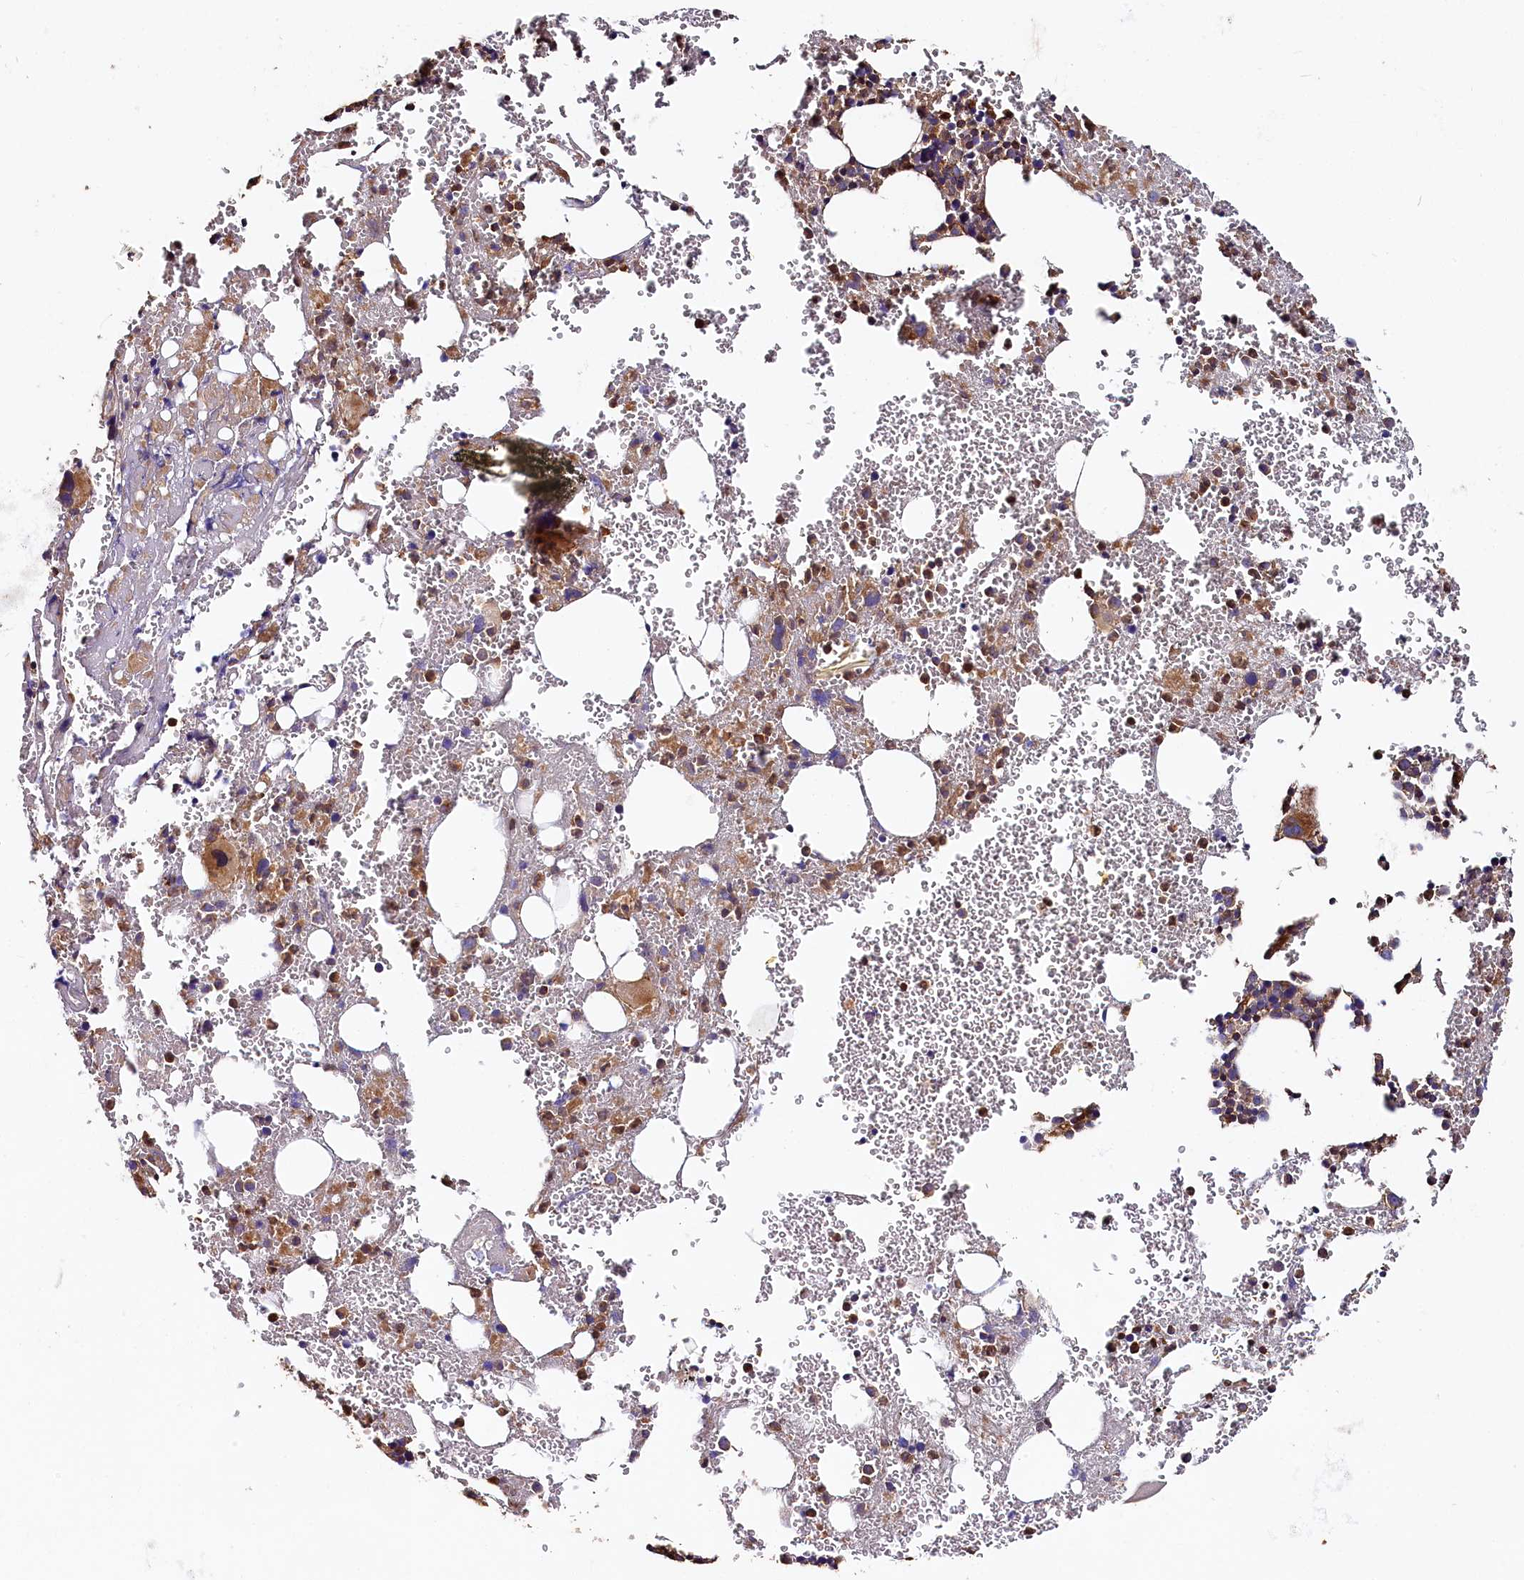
{"staining": {"intensity": "moderate", "quantity": ">75%", "location": "cytoplasmic/membranous"}, "tissue": "bone marrow", "cell_type": "Hematopoietic cells", "image_type": "normal", "snomed": [{"axis": "morphology", "description": "Normal tissue, NOS"}, {"axis": "topography", "description": "Bone marrow"}], "caption": "High-magnification brightfield microscopy of unremarkable bone marrow stained with DAB (3,3'-diaminobenzidine) (brown) and counterstained with hematoxylin (blue). hematopoietic cells exhibit moderate cytoplasmic/membranous staining is appreciated in about>75% of cells.", "gene": "HMOX2", "patient": {"sex": "male", "age": 61}}